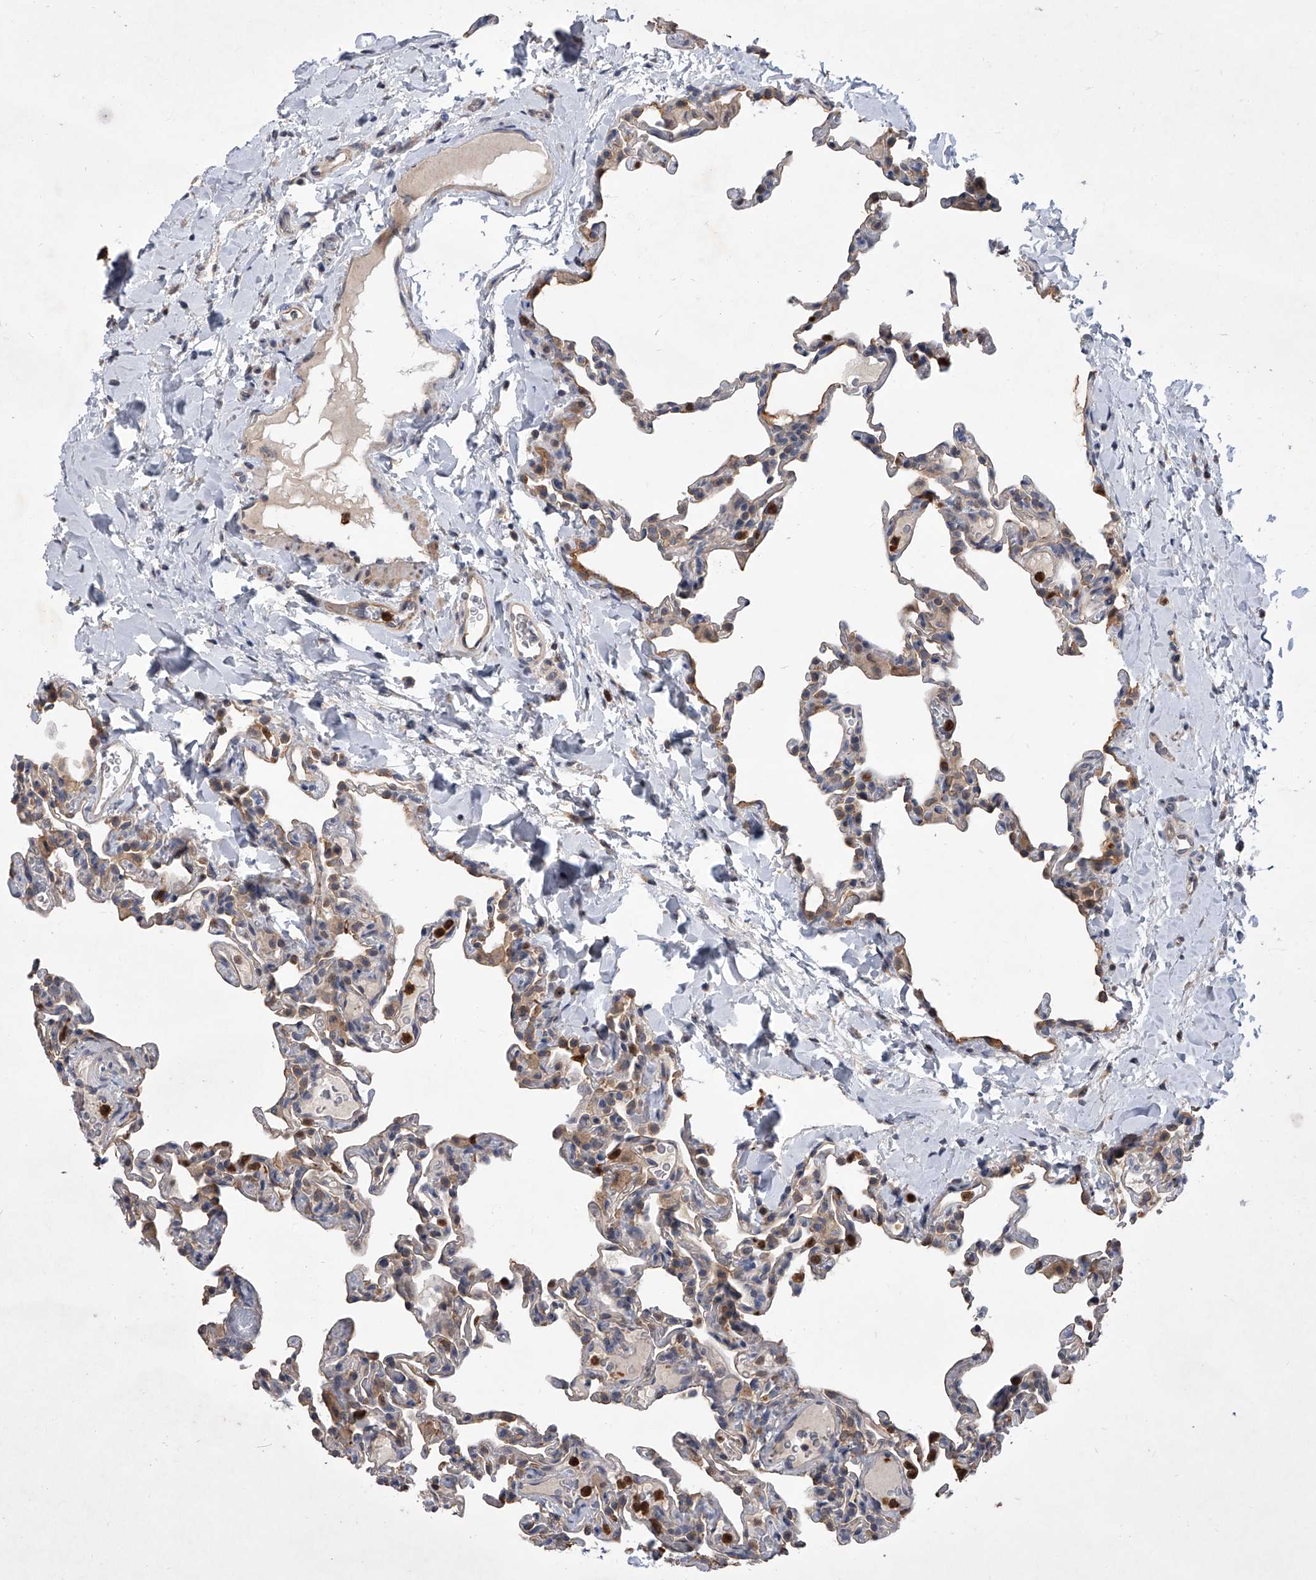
{"staining": {"intensity": "moderate", "quantity": "25%-75%", "location": "cytoplasmic/membranous"}, "tissue": "lung", "cell_type": "Alveolar cells", "image_type": "normal", "snomed": [{"axis": "morphology", "description": "Normal tissue, NOS"}, {"axis": "topography", "description": "Lung"}], "caption": "High-power microscopy captured an immunohistochemistry (IHC) image of benign lung, revealing moderate cytoplasmic/membranous staining in about 25%-75% of alveolar cells.", "gene": "BHLHE23", "patient": {"sex": "male", "age": 20}}